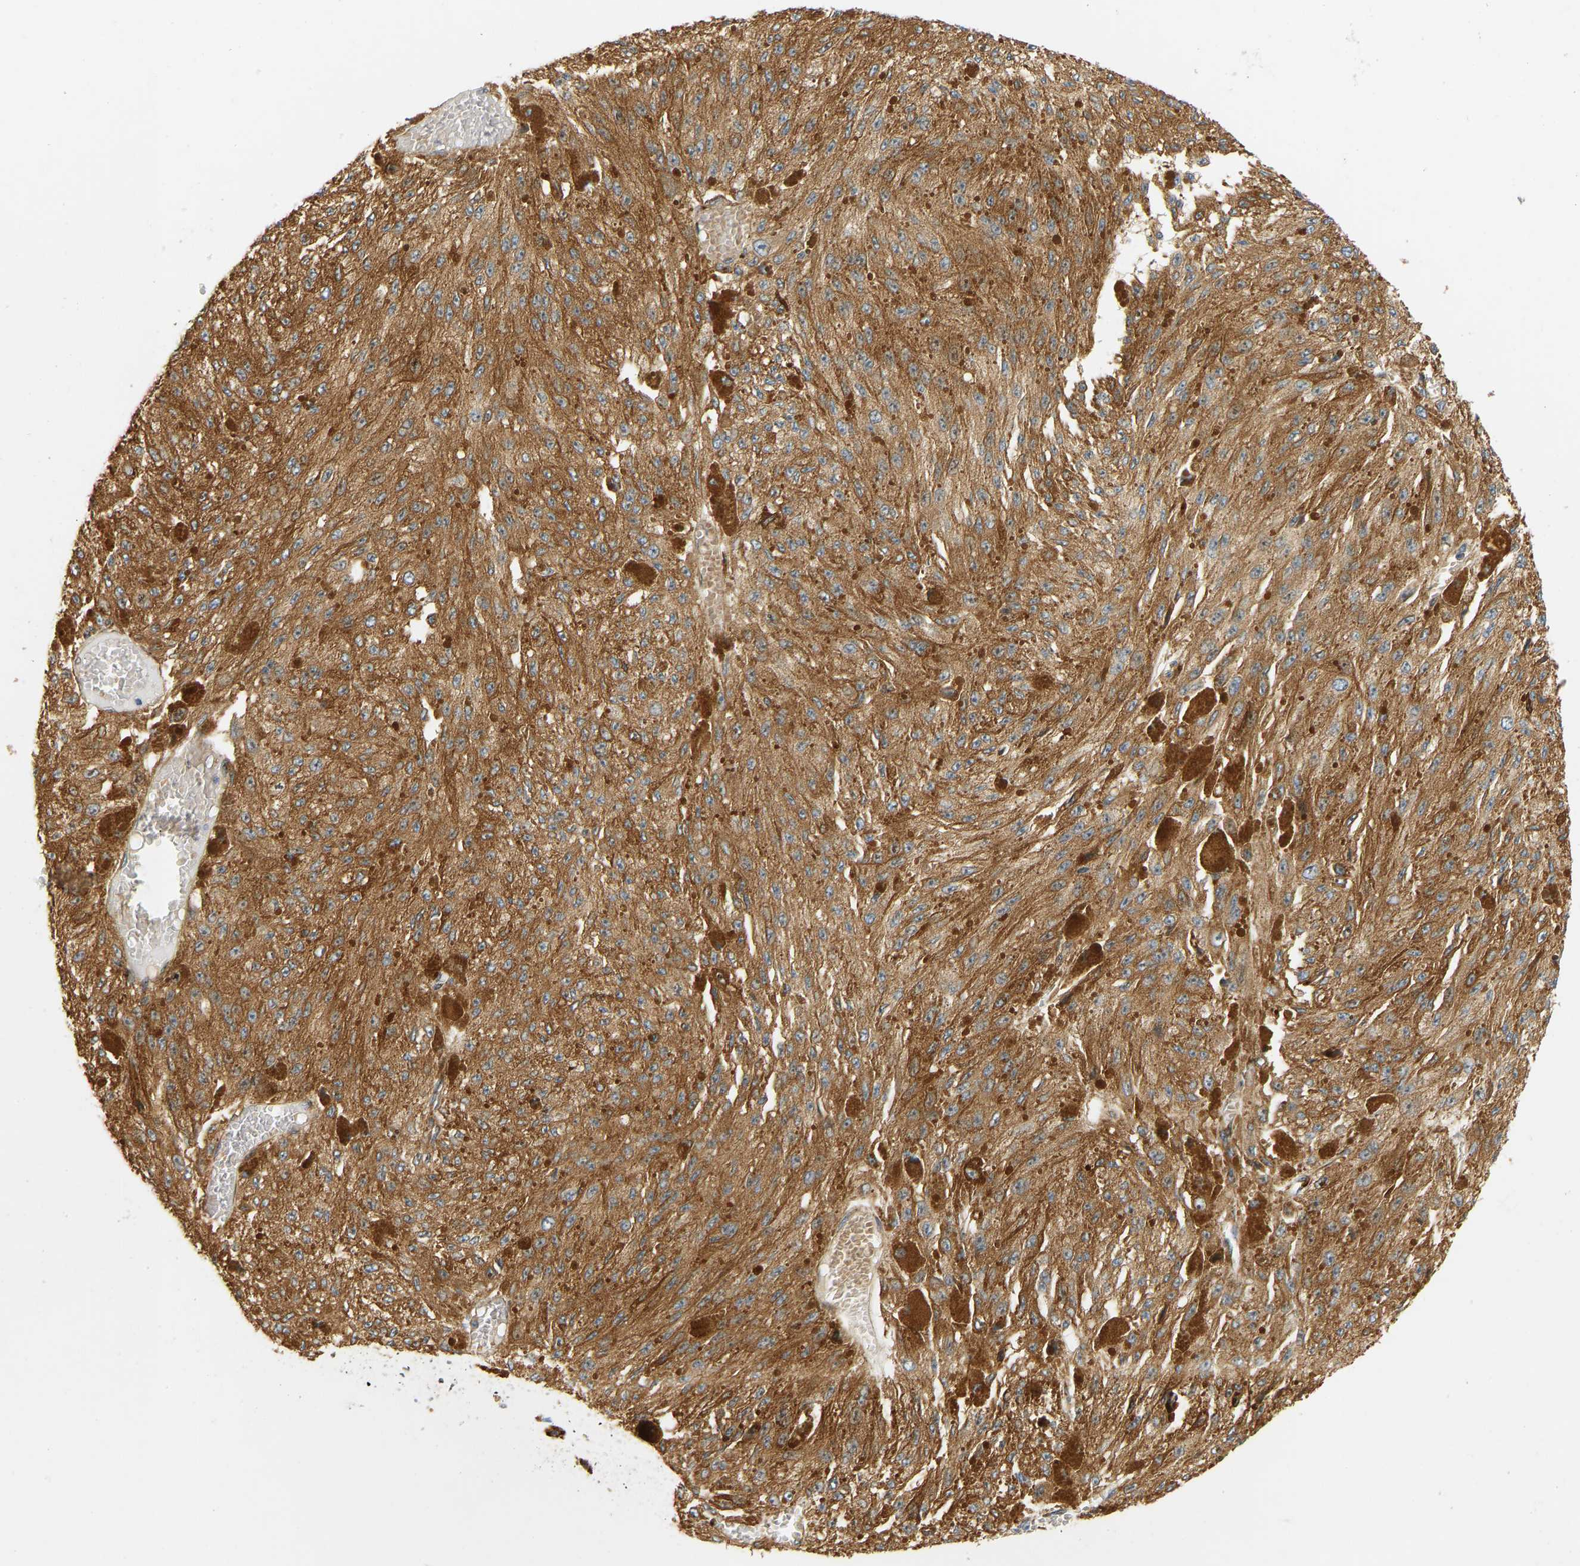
{"staining": {"intensity": "strong", "quantity": ">75%", "location": "cytoplasmic/membranous"}, "tissue": "melanoma", "cell_type": "Tumor cells", "image_type": "cancer", "snomed": [{"axis": "morphology", "description": "Malignant melanoma, NOS"}, {"axis": "topography", "description": "Other"}], "caption": "Protein staining shows strong cytoplasmic/membranous positivity in approximately >75% of tumor cells in malignant melanoma.", "gene": "RPS14", "patient": {"sex": "male", "age": 79}}